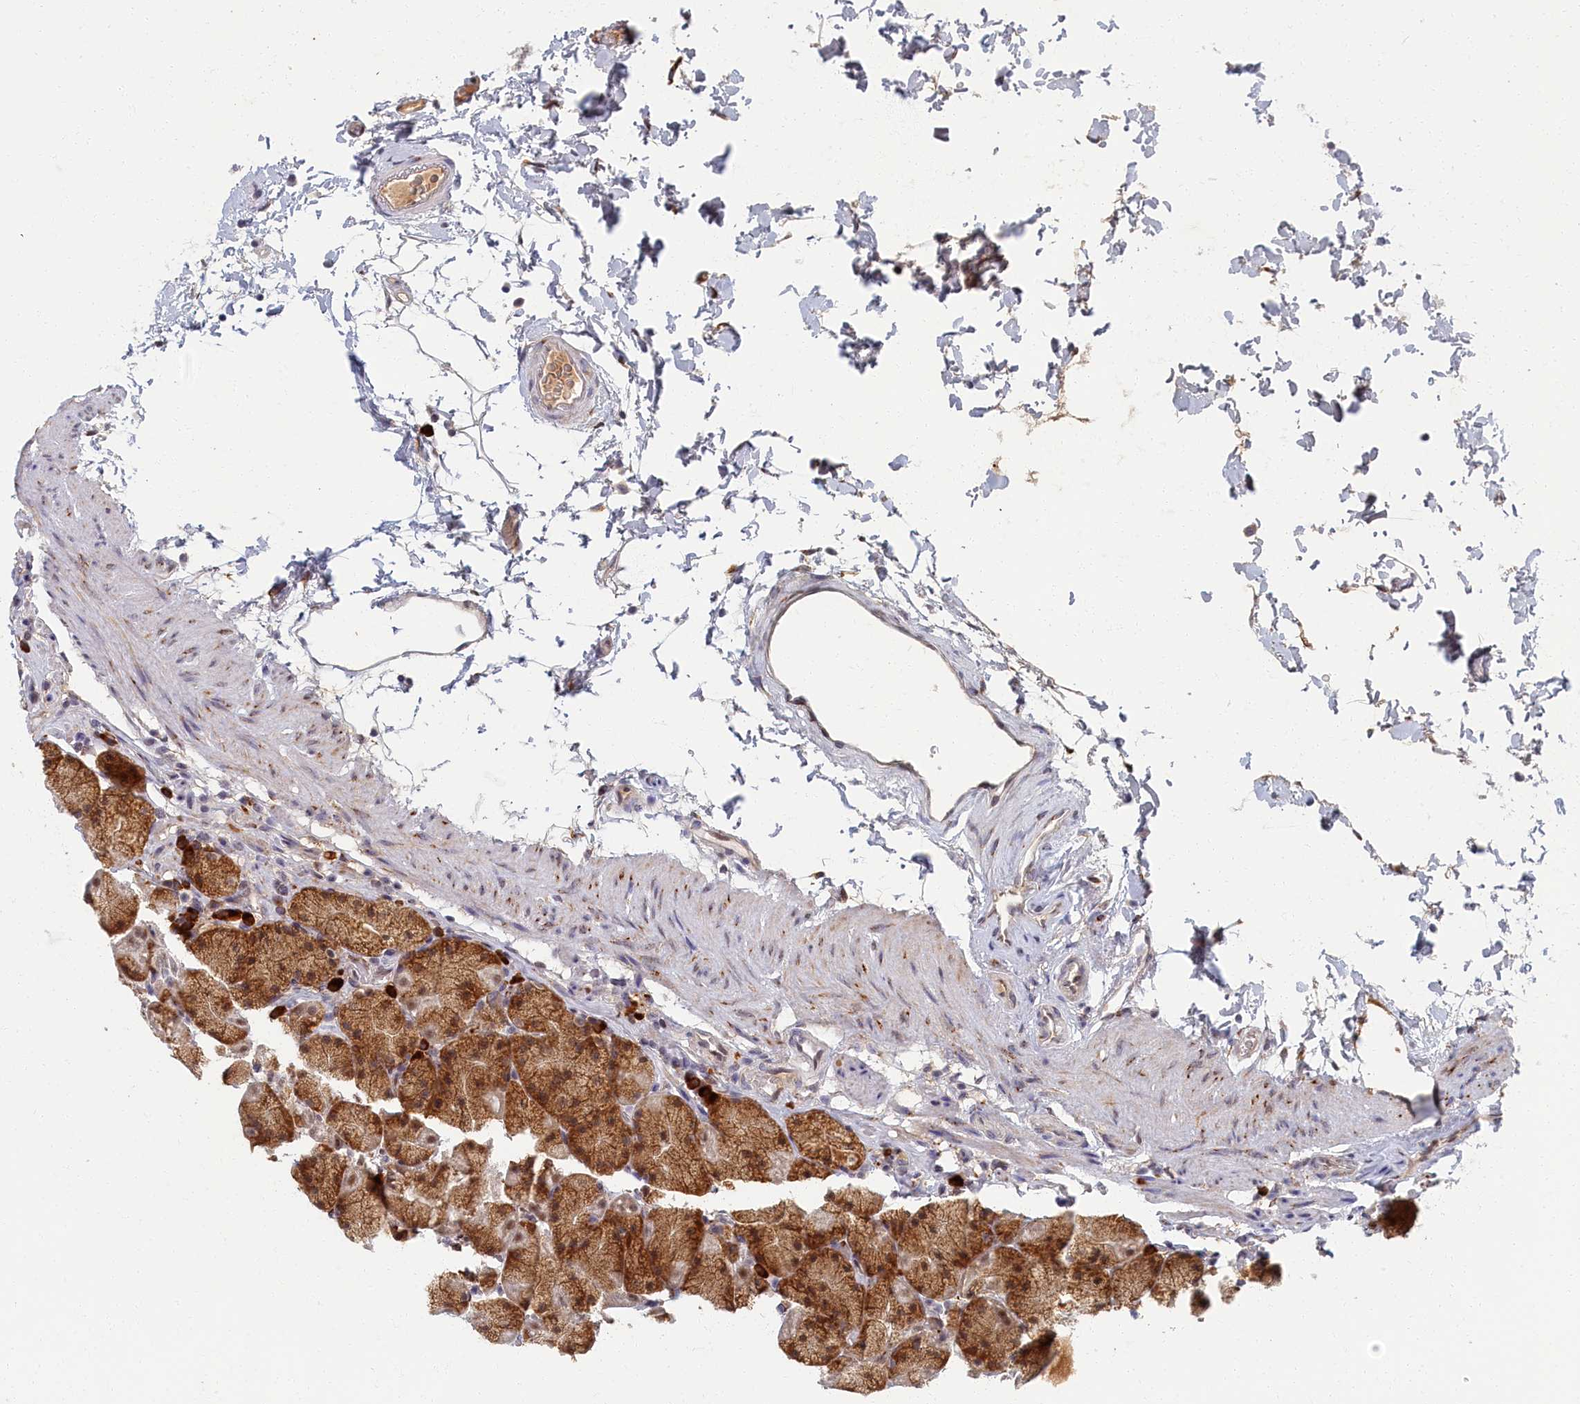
{"staining": {"intensity": "moderate", "quantity": ">75%", "location": "cytoplasmic/membranous,nuclear"}, "tissue": "stomach", "cell_type": "Glandular cells", "image_type": "normal", "snomed": [{"axis": "morphology", "description": "Normal tissue, NOS"}, {"axis": "topography", "description": "Stomach, upper"}, {"axis": "topography", "description": "Stomach, lower"}], "caption": "The image exhibits immunohistochemical staining of normal stomach. There is moderate cytoplasmic/membranous,nuclear positivity is present in about >75% of glandular cells.", "gene": "DNAJC17", "patient": {"sex": "male", "age": 67}}